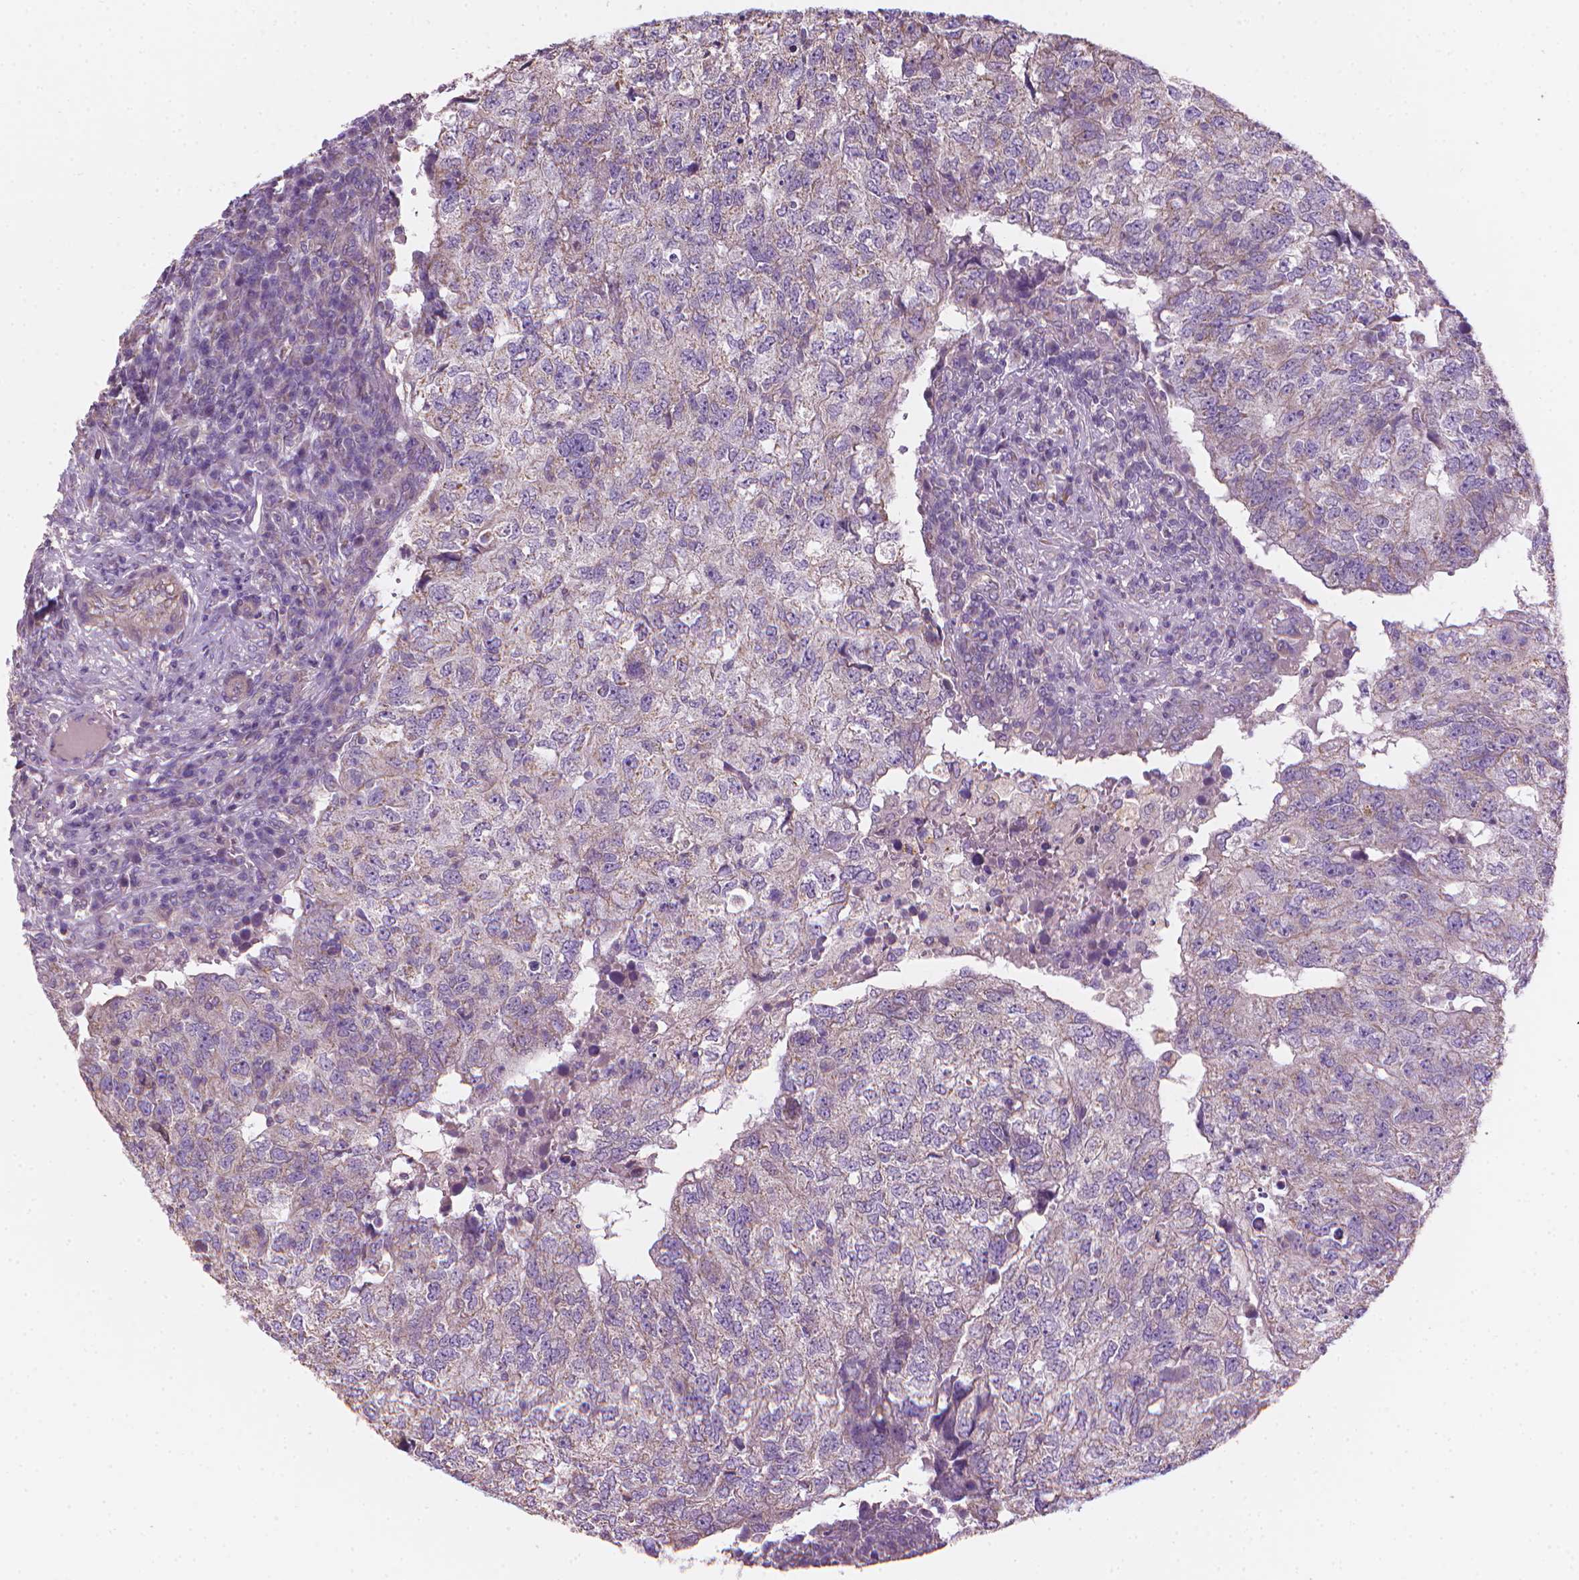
{"staining": {"intensity": "weak", "quantity": "25%-75%", "location": "cytoplasmic/membranous"}, "tissue": "breast cancer", "cell_type": "Tumor cells", "image_type": "cancer", "snomed": [{"axis": "morphology", "description": "Duct carcinoma"}, {"axis": "topography", "description": "Breast"}], "caption": "A high-resolution image shows immunohistochemistry (IHC) staining of intraductal carcinoma (breast), which demonstrates weak cytoplasmic/membranous expression in about 25%-75% of tumor cells.", "gene": "TTC29", "patient": {"sex": "female", "age": 30}}